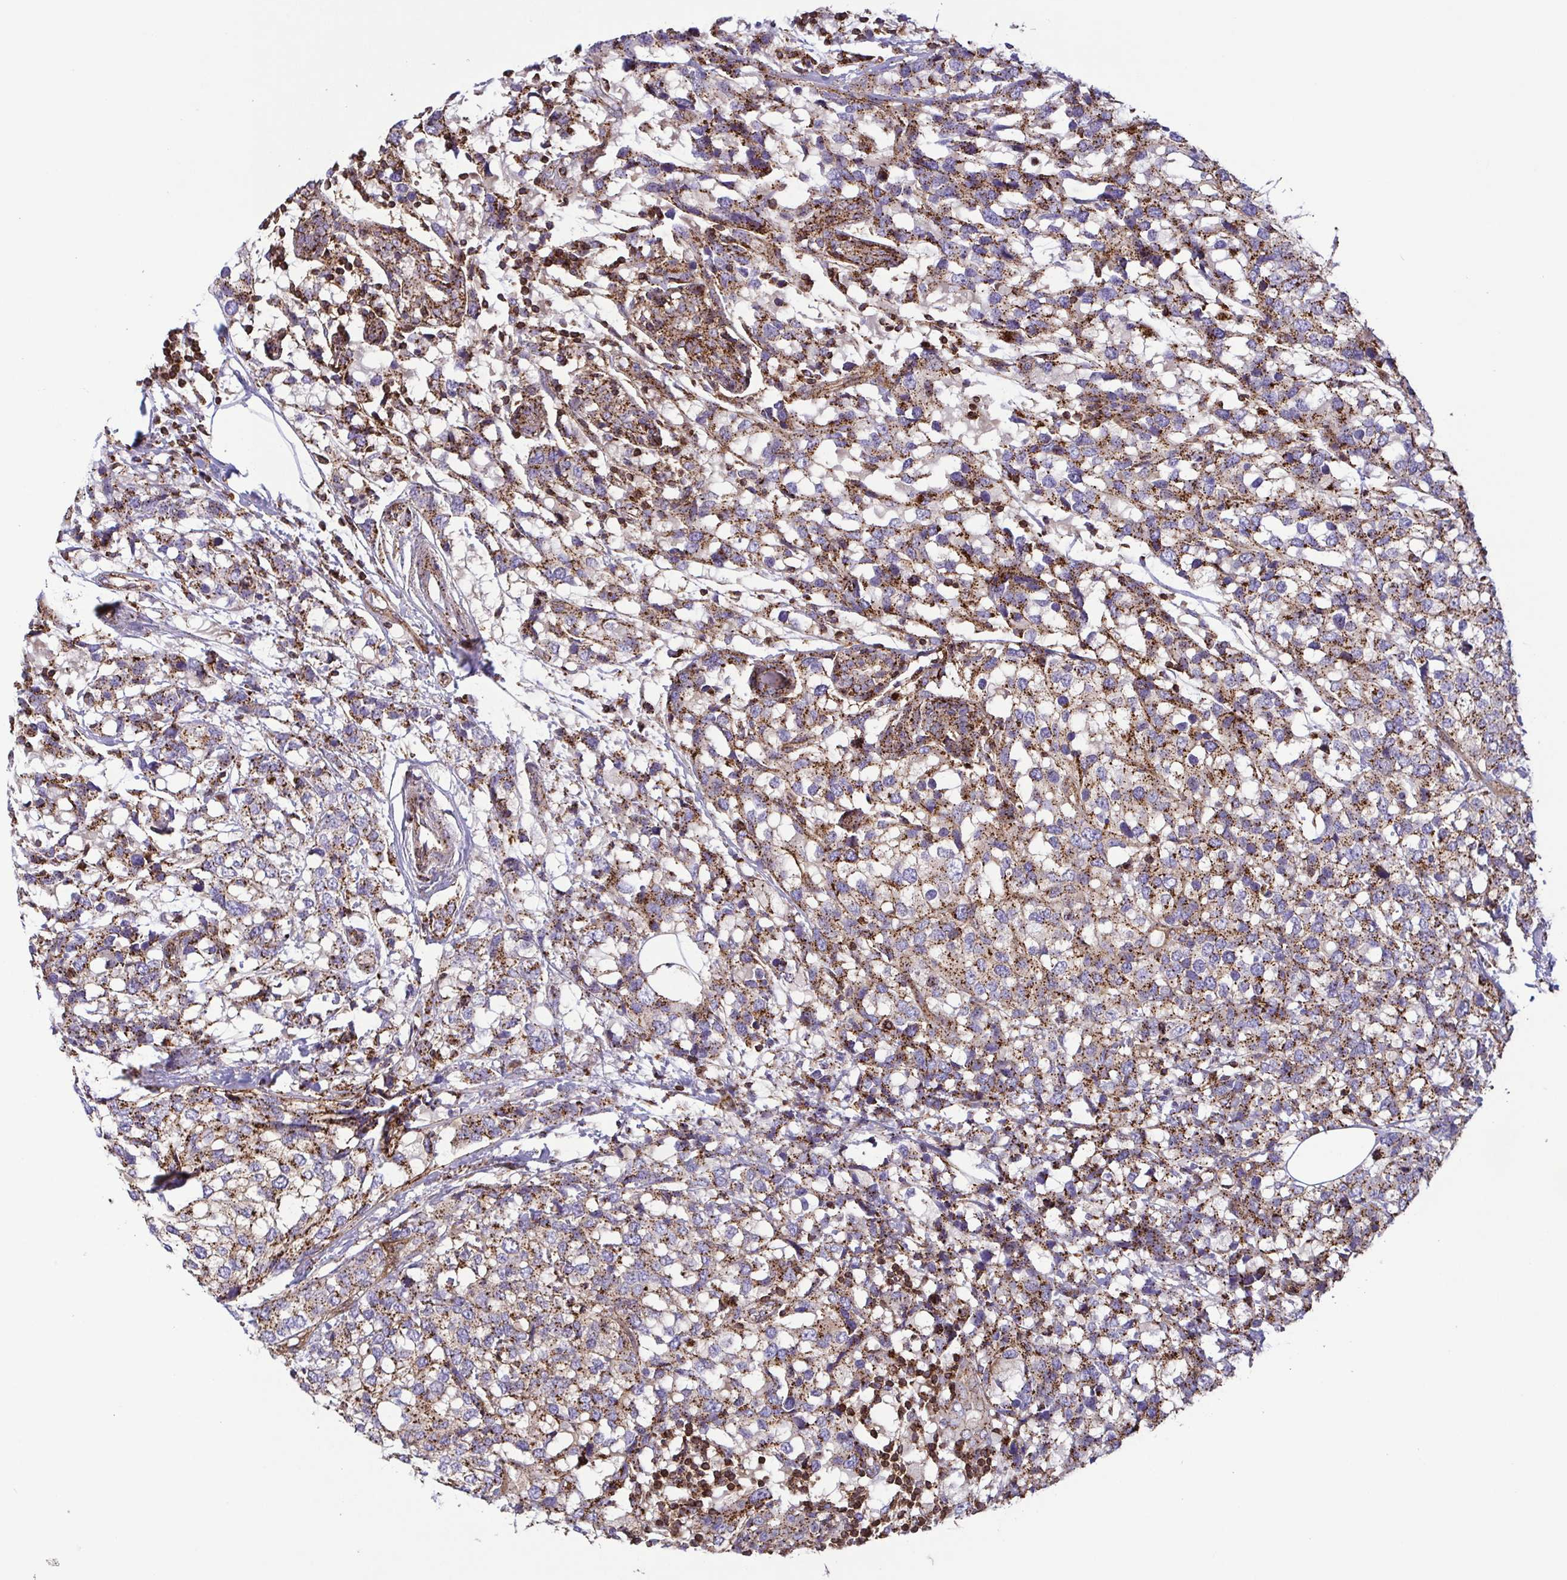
{"staining": {"intensity": "moderate", "quantity": ">75%", "location": "cytoplasmic/membranous"}, "tissue": "breast cancer", "cell_type": "Tumor cells", "image_type": "cancer", "snomed": [{"axis": "morphology", "description": "Lobular carcinoma"}, {"axis": "topography", "description": "Breast"}], "caption": "A histopathology image of lobular carcinoma (breast) stained for a protein shows moderate cytoplasmic/membranous brown staining in tumor cells. (brown staining indicates protein expression, while blue staining denotes nuclei).", "gene": "CHMP1B", "patient": {"sex": "female", "age": 59}}